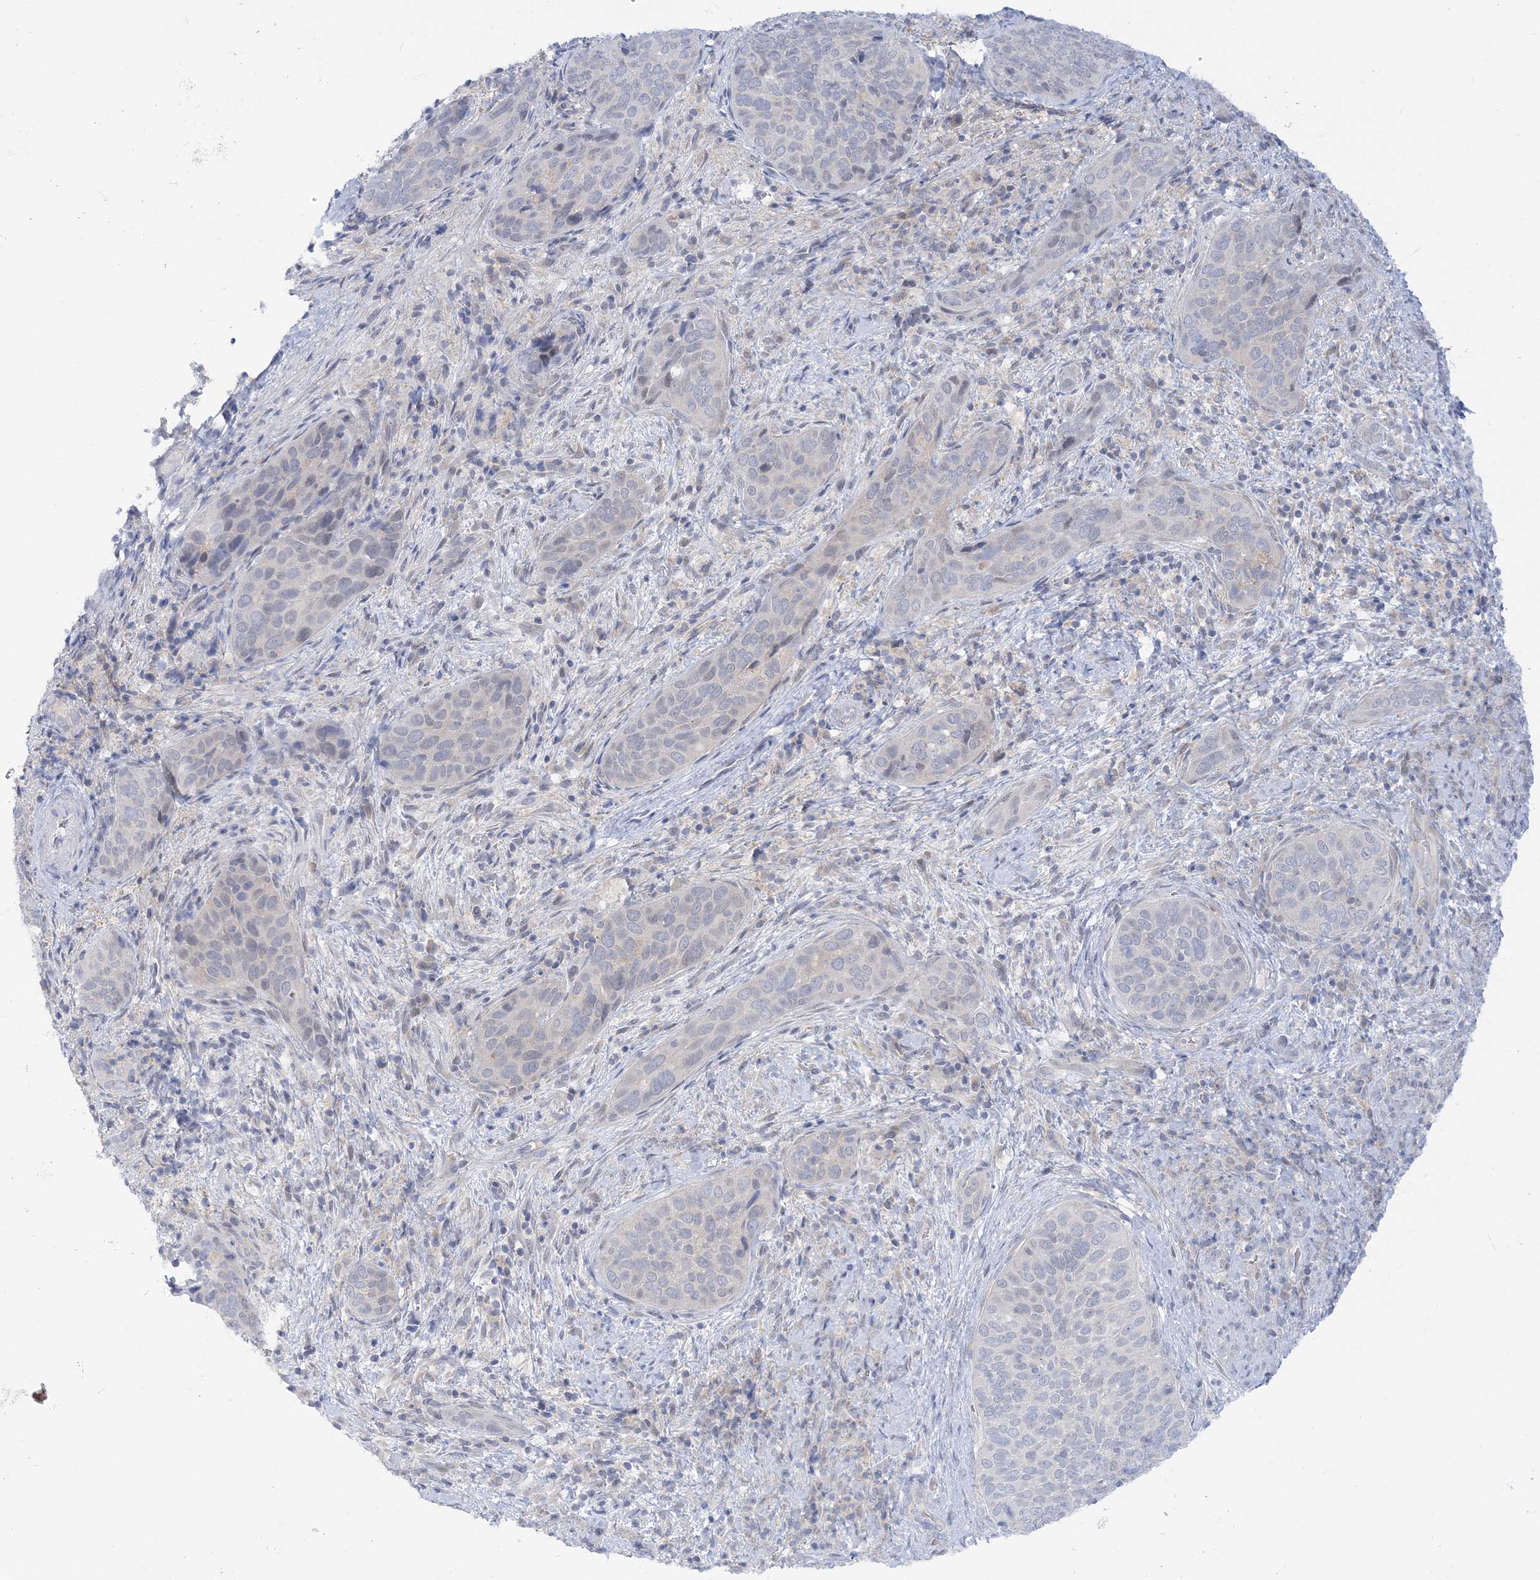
{"staining": {"intensity": "negative", "quantity": "none", "location": "none"}, "tissue": "cervical cancer", "cell_type": "Tumor cells", "image_type": "cancer", "snomed": [{"axis": "morphology", "description": "Squamous cell carcinoma, NOS"}, {"axis": "topography", "description": "Cervix"}], "caption": "A high-resolution image shows immunohistochemistry (IHC) staining of cervical cancer (squamous cell carcinoma), which shows no significant staining in tumor cells.", "gene": "THADA", "patient": {"sex": "female", "age": 60}}